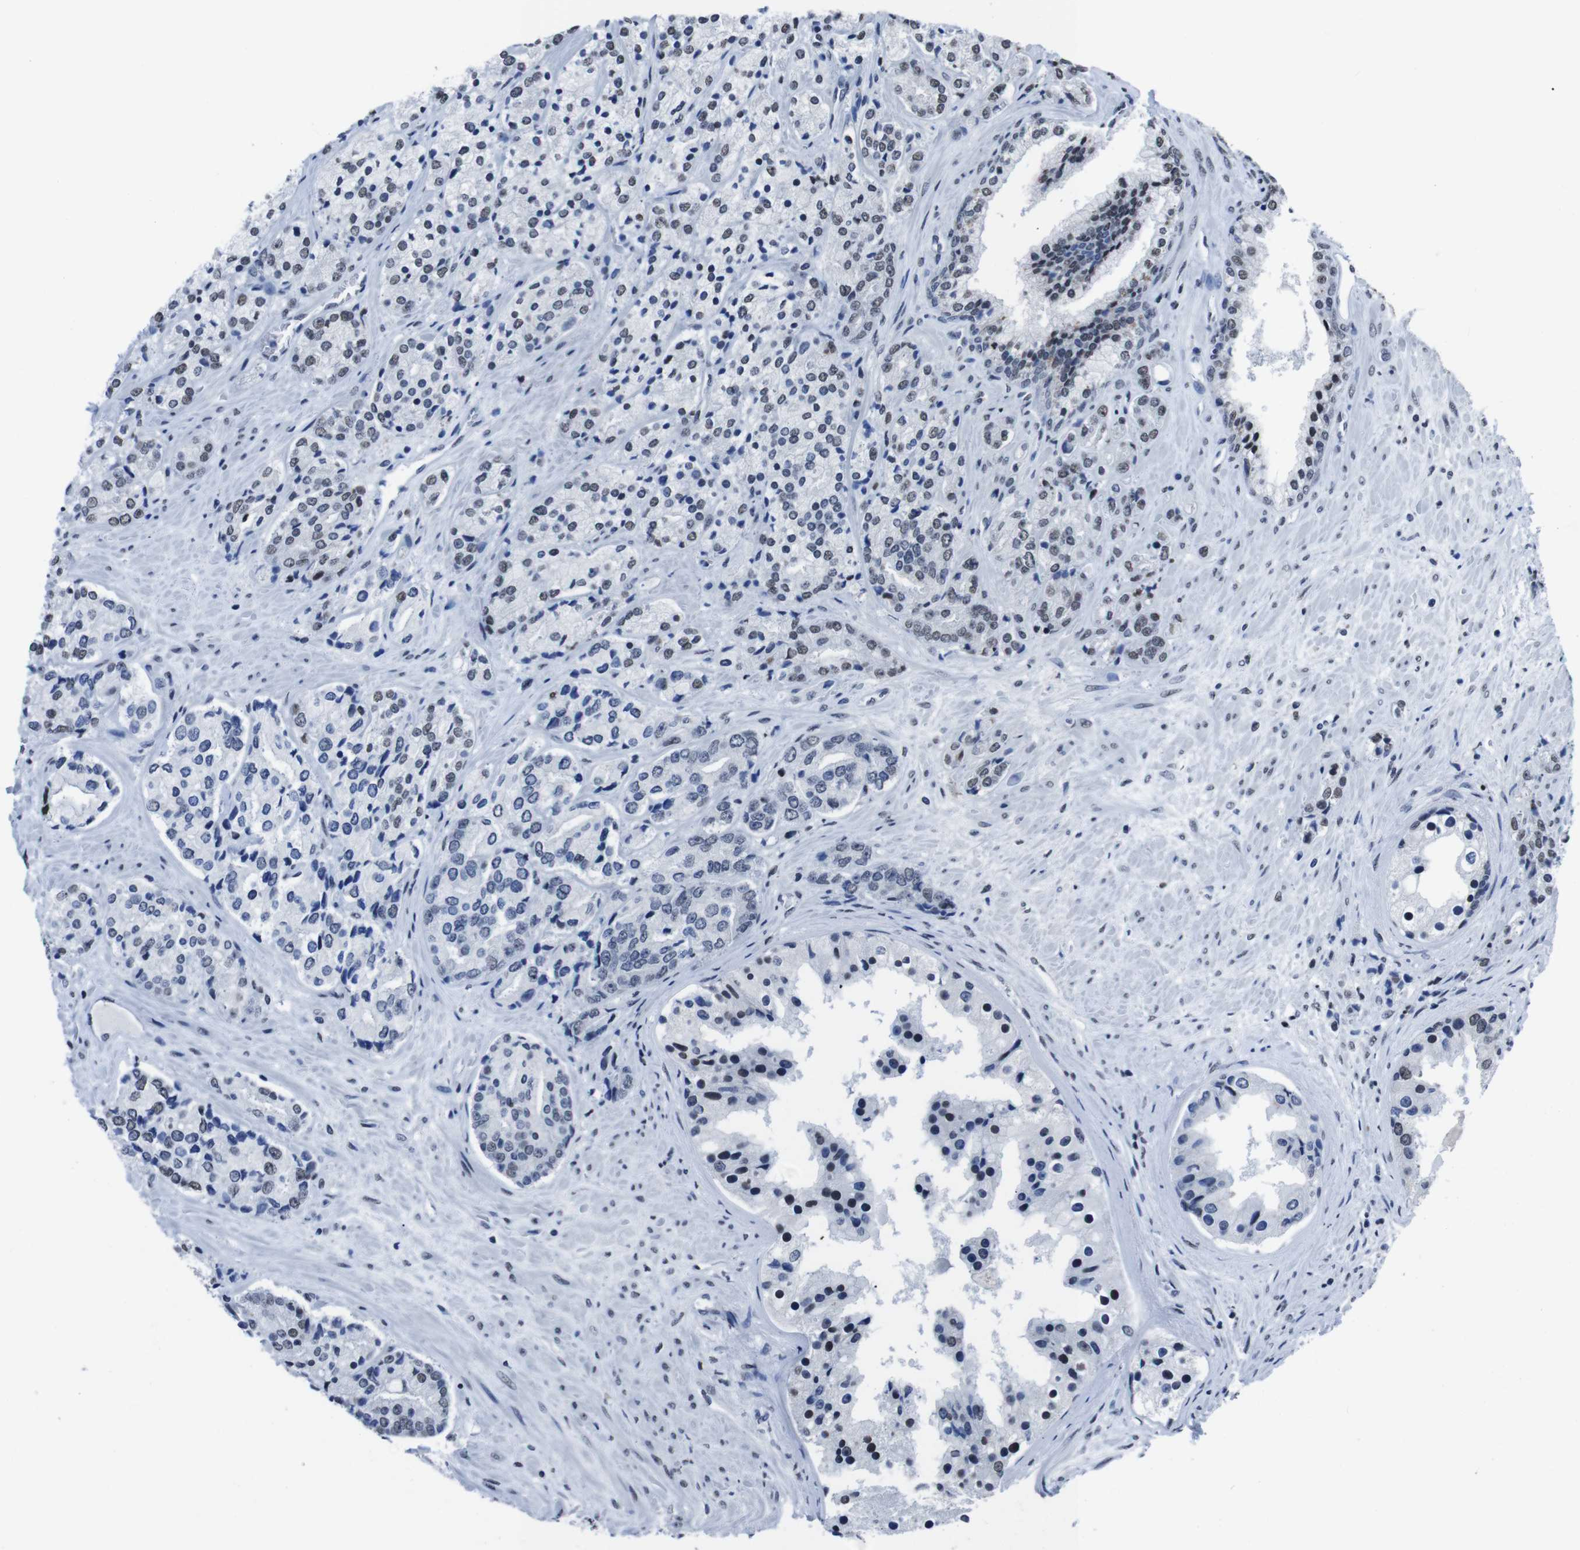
{"staining": {"intensity": "weak", "quantity": "25%-75%", "location": "nuclear"}, "tissue": "prostate cancer", "cell_type": "Tumor cells", "image_type": "cancer", "snomed": [{"axis": "morphology", "description": "Adenocarcinoma, High grade"}, {"axis": "topography", "description": "Prostate"}], "caption": "This photomicrograph exhibits IHC staining of human prostate adenocarcinoma (high-grade), with low weak nuclear staining in about 25%-75% of tumor cells.", "gene": "PIP4P2", "patient": {"sex": "male", "age": 71}}